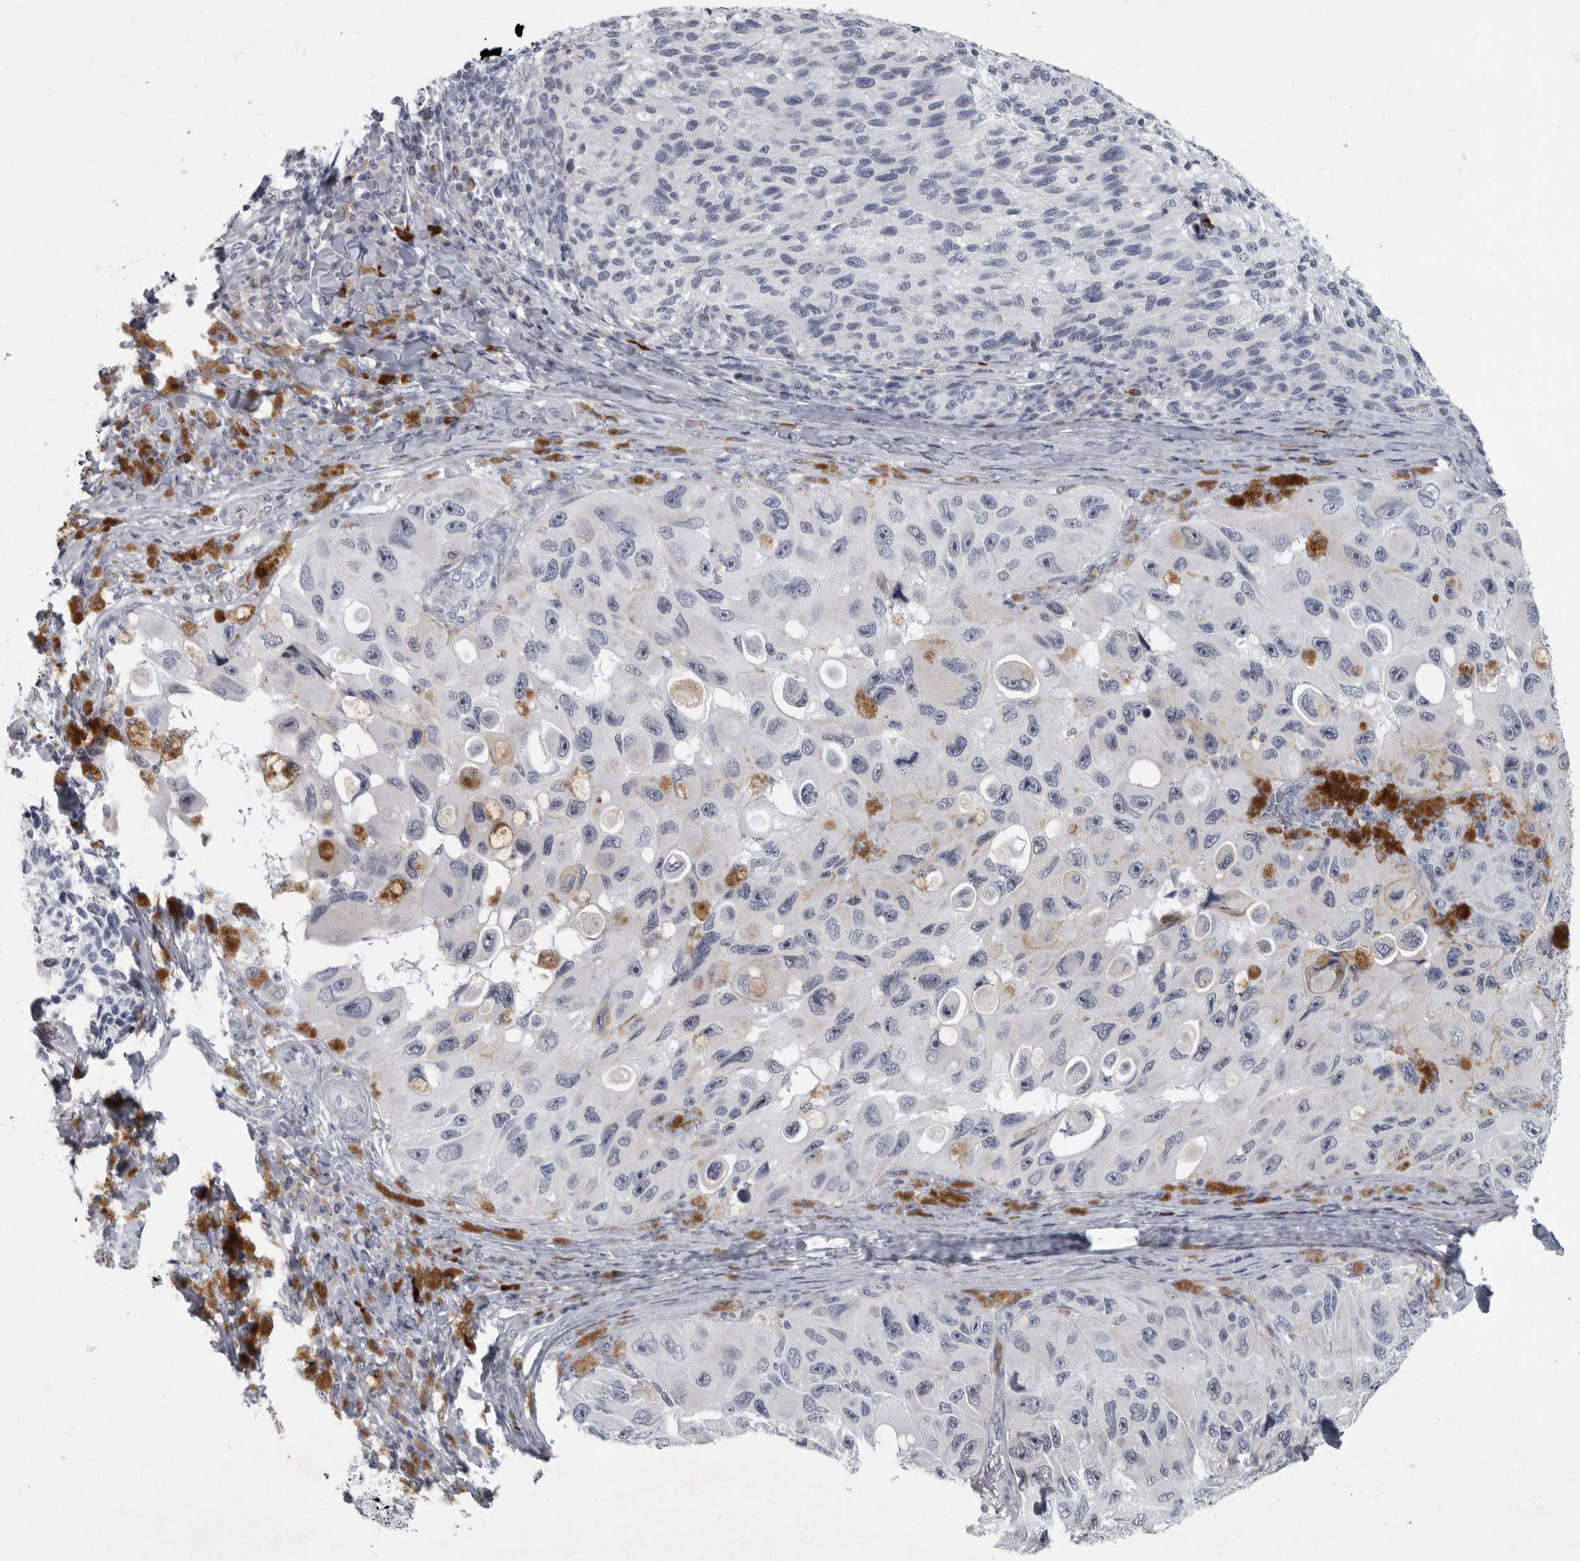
{"staining": {"intensity": "negative", "quantity": "none", "location": "none"}, "tissue": "melanoma", "cell_type": "Tumor cells", "image_type": "cancer", "snomed": [{"axis": "morphology", "description": "Malignant melanoma, NOS"}, {"axis": "topography", "description": "Skin"}], "caption": "IHC of human melanoma shows no staining in tumor cells.", "gene": "SLC25A39", "patient": {"sex": "female", "age": 73}}